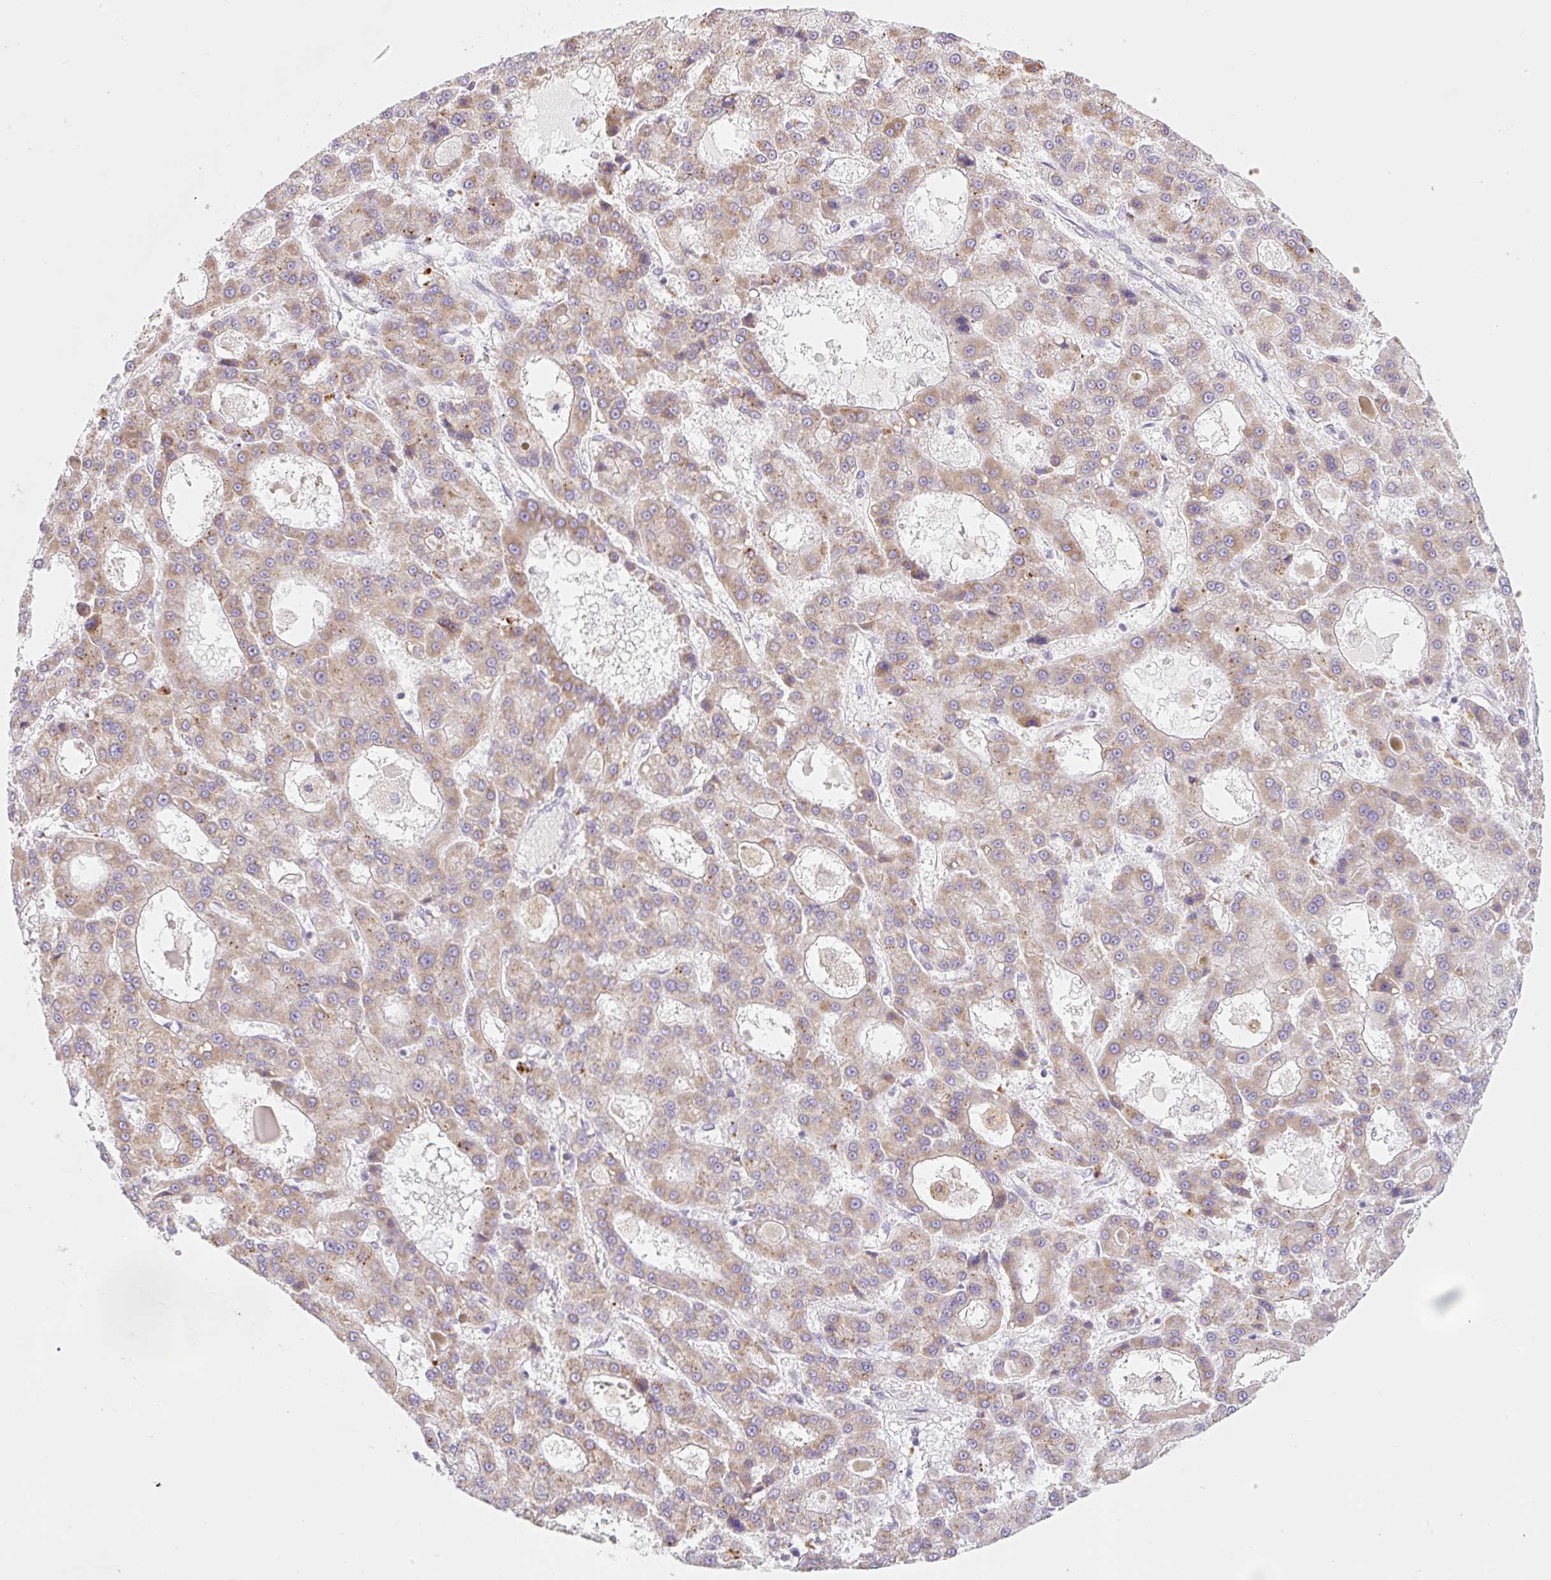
{"staining": {"intensity": "weak", "quantity": ">75%", "location": "cytoplasmic/membranous"}, "tissue": "liver cancer", "cell_type": "Tumor cells", "image_type": "cancer", "snomed": [{"axis": "morphology", "description": "Carcinoma, Hepatocellular, NOS"}, {"axis": "topography", "description": "Liver"}], "caption": "Protein positivity by immunohistochemistry (IHC) shows weak cytoplasmic/membranous expression in approximately >75% of tumor cells in liver hepatocellular carcinoma. (Stains: DAB in brown, nuclei in blue, Microscopy: brightfield microscopy at high magnification).", "gene": "CLEC3A", "patient": {"sex": "male", "age": 70}}